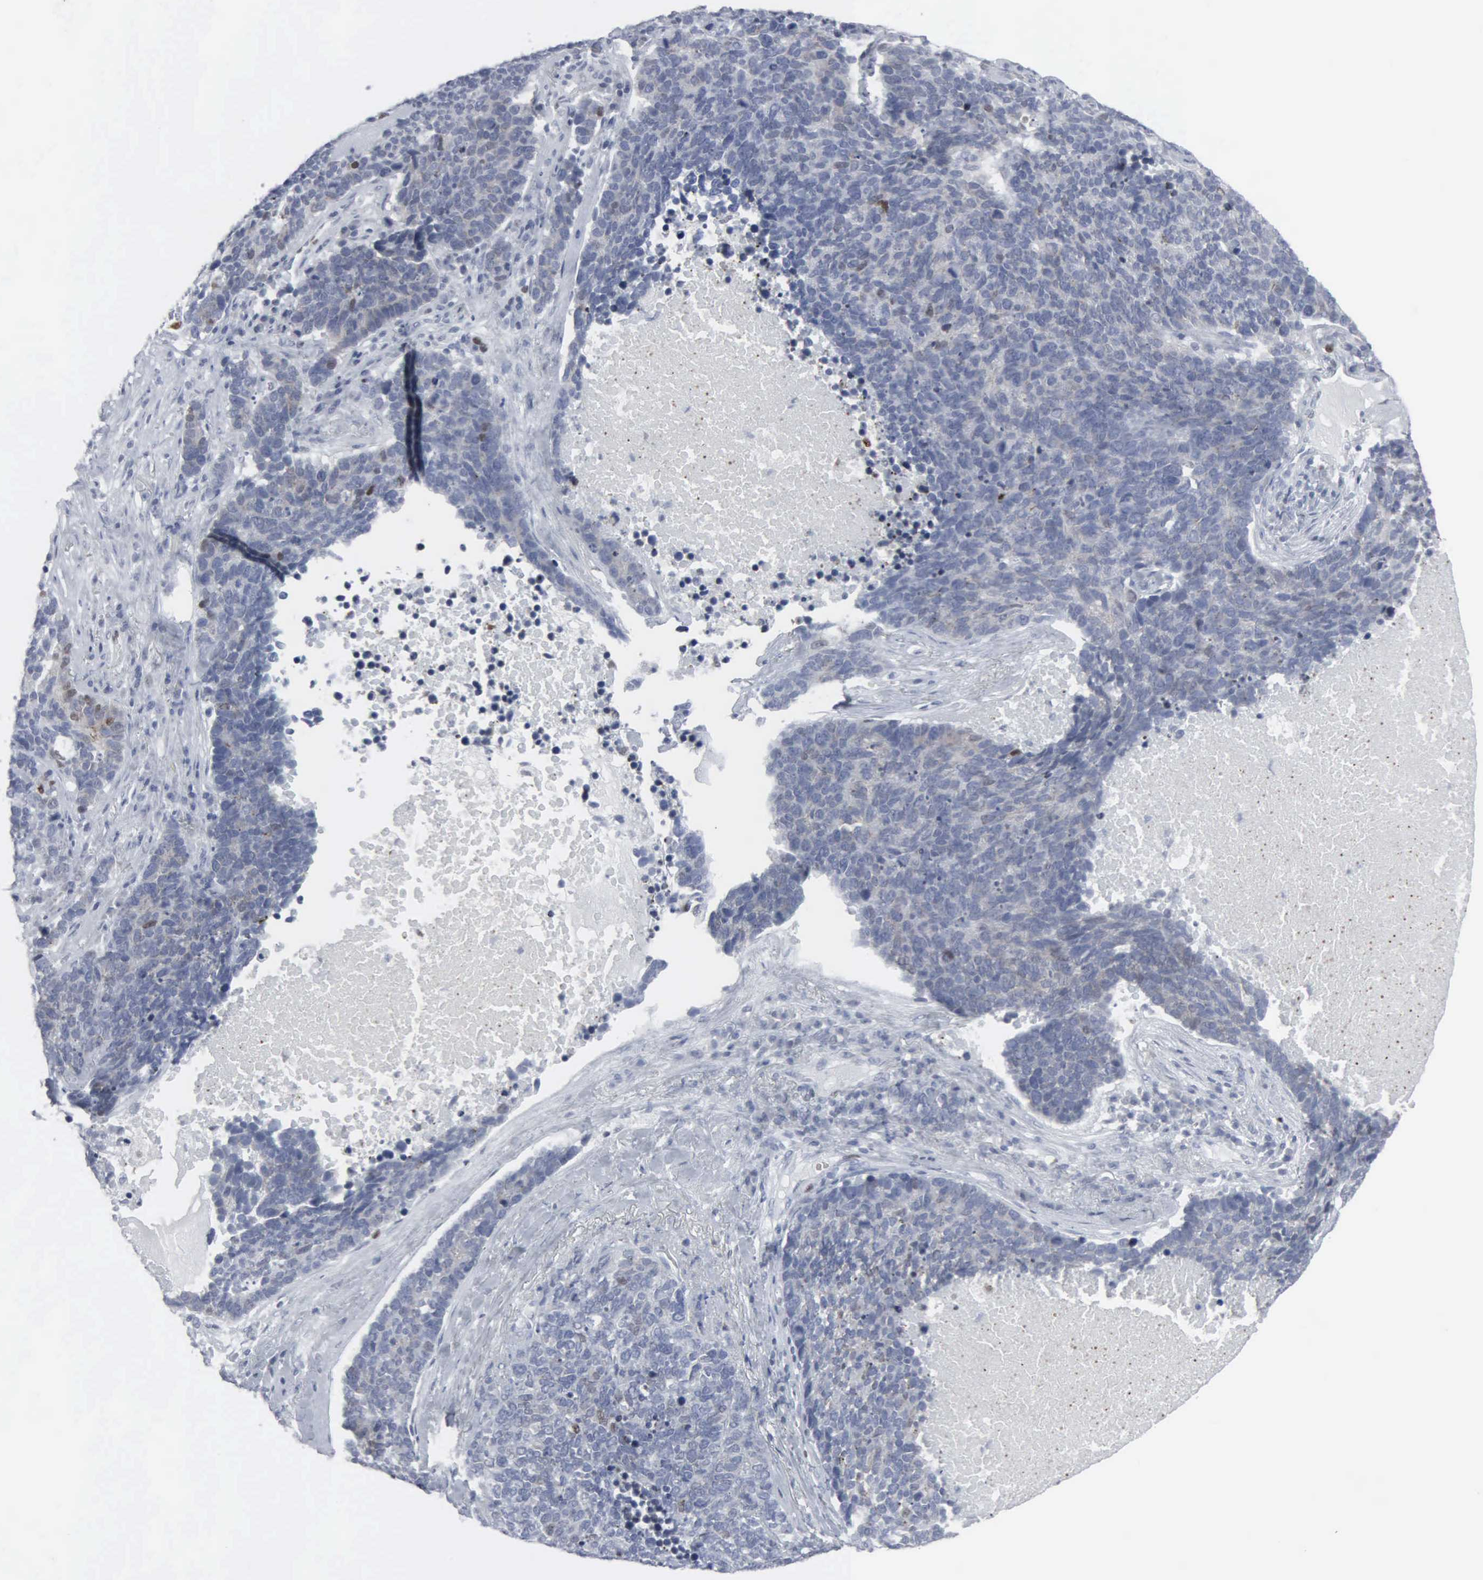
{"staining": {"intensity": "weak", "quantity": "25%-75%", "location": "cytoplasmic/membranous"}, "tissue": "lung cancer", "cell_type": "Tumor cells", "image_type": "cancer", "snomed": [{"axis": "morphology", "description": "Neoplasm, malignant, NOS"}, {"axis": "topography", "description": "Lung"}], "caption": "The photomicrograph exhibits staining of malignant neoplasm (lung), revealing weak cytoplasmic/membranous protein expression (brown color) within tumor cells. Nuclei are stained in blue.", "gene": "CCND3", "patient": {"sex": "female", "age": 75}}